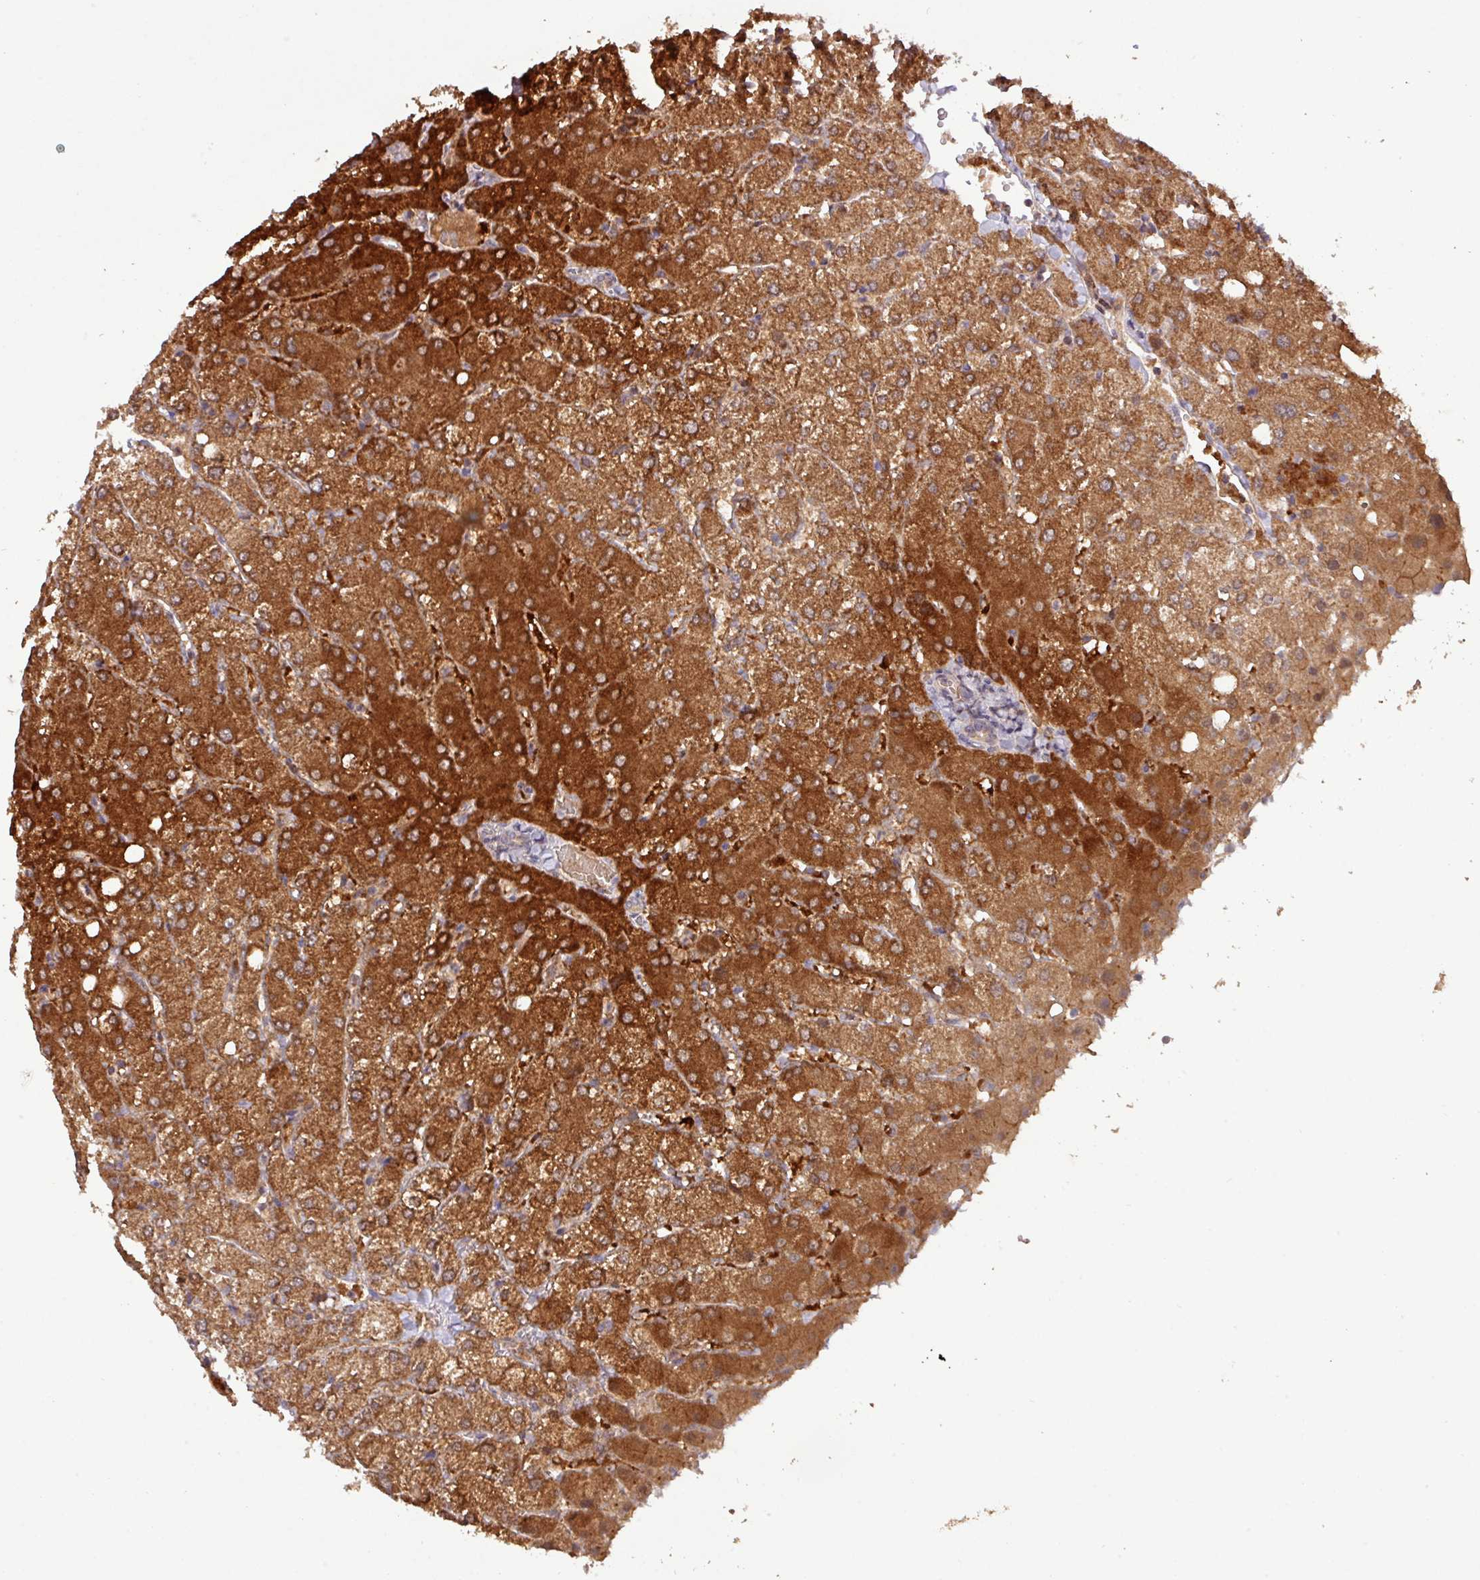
{"staining": {"intensity": "weak", "quantity": ">75%", "location": "cytoplasmic/membranous"}, "tissue": "liver", "cell_type": "Cholangiocytes", "image_type": "normal", "snomed": [{"axis": "morphology", "description": "Normal tissue, NOS"}, {"axis": "topography", "description": "Liver"}], "caption": "Approximately >75% of cholangiocytes in normal liver demonstrate weak cytoplasmic/membranous protein positivity as visualized by brown immunohistochemical staining.", "gene": "YPEL1", "patient": {"sex": "female", "age": 54}}